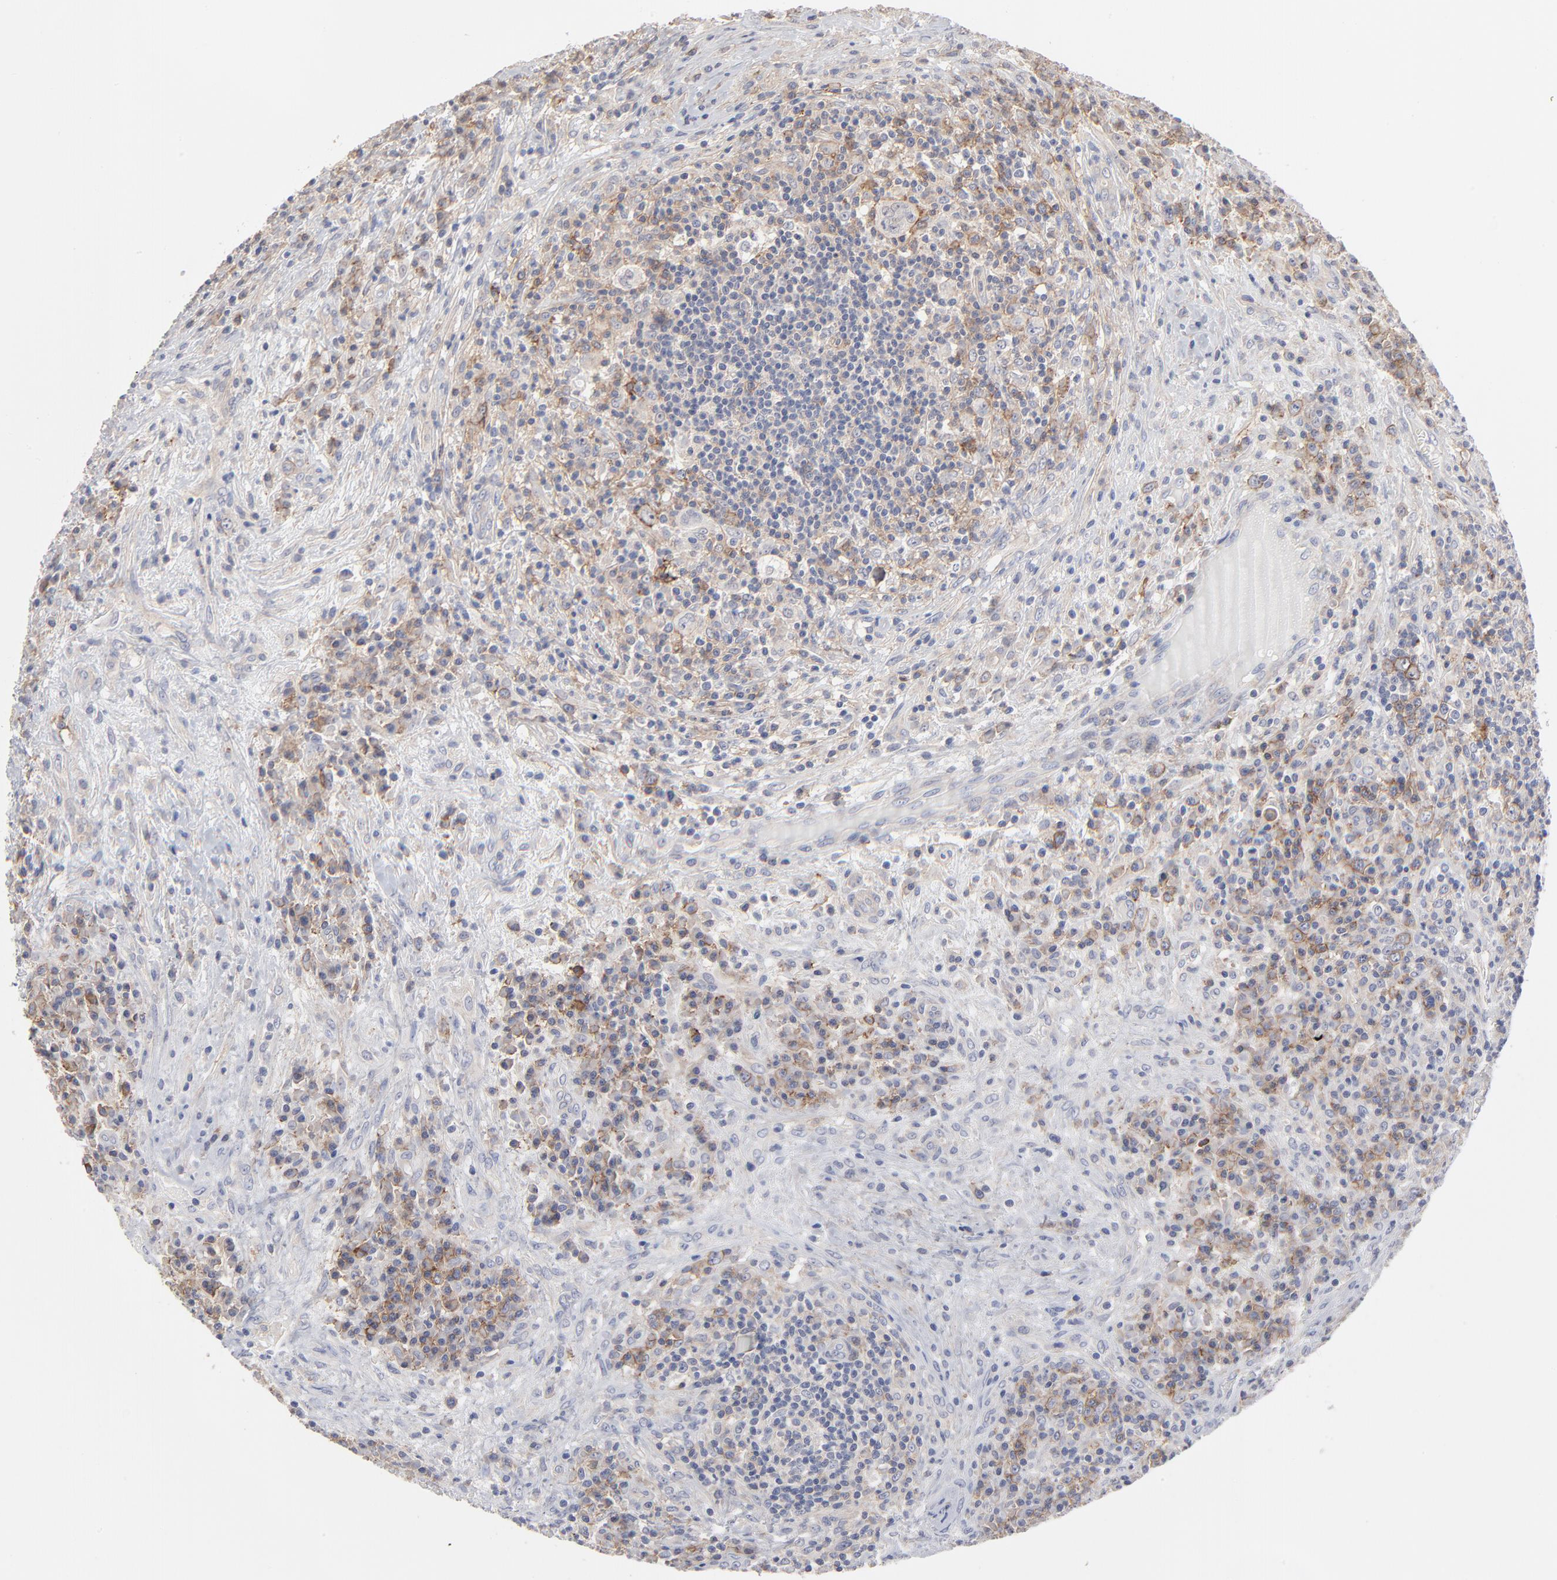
{"staining": {"intensity": "moderate", "quantity": "25%-75%", "location": "cytoplasmic/membranous"}, "tissue": "lymphoma", "cell_type": "Tumor cells", "image_type": "cancer", "snomed": [{"axis": "morphology", "description": "Hodgkin's disease, NOS"}, {"axis": "topography", "description": "Lymph node"}], "caption": "Immunohistochemical staining of human lymphoma displays medium levels of moderate cytoplasmic/membranous protein expression in approximately 25%-75% of tumor cells.", "gene": "SLC16A1", "patient": {"sex": "female", "age": 25}}